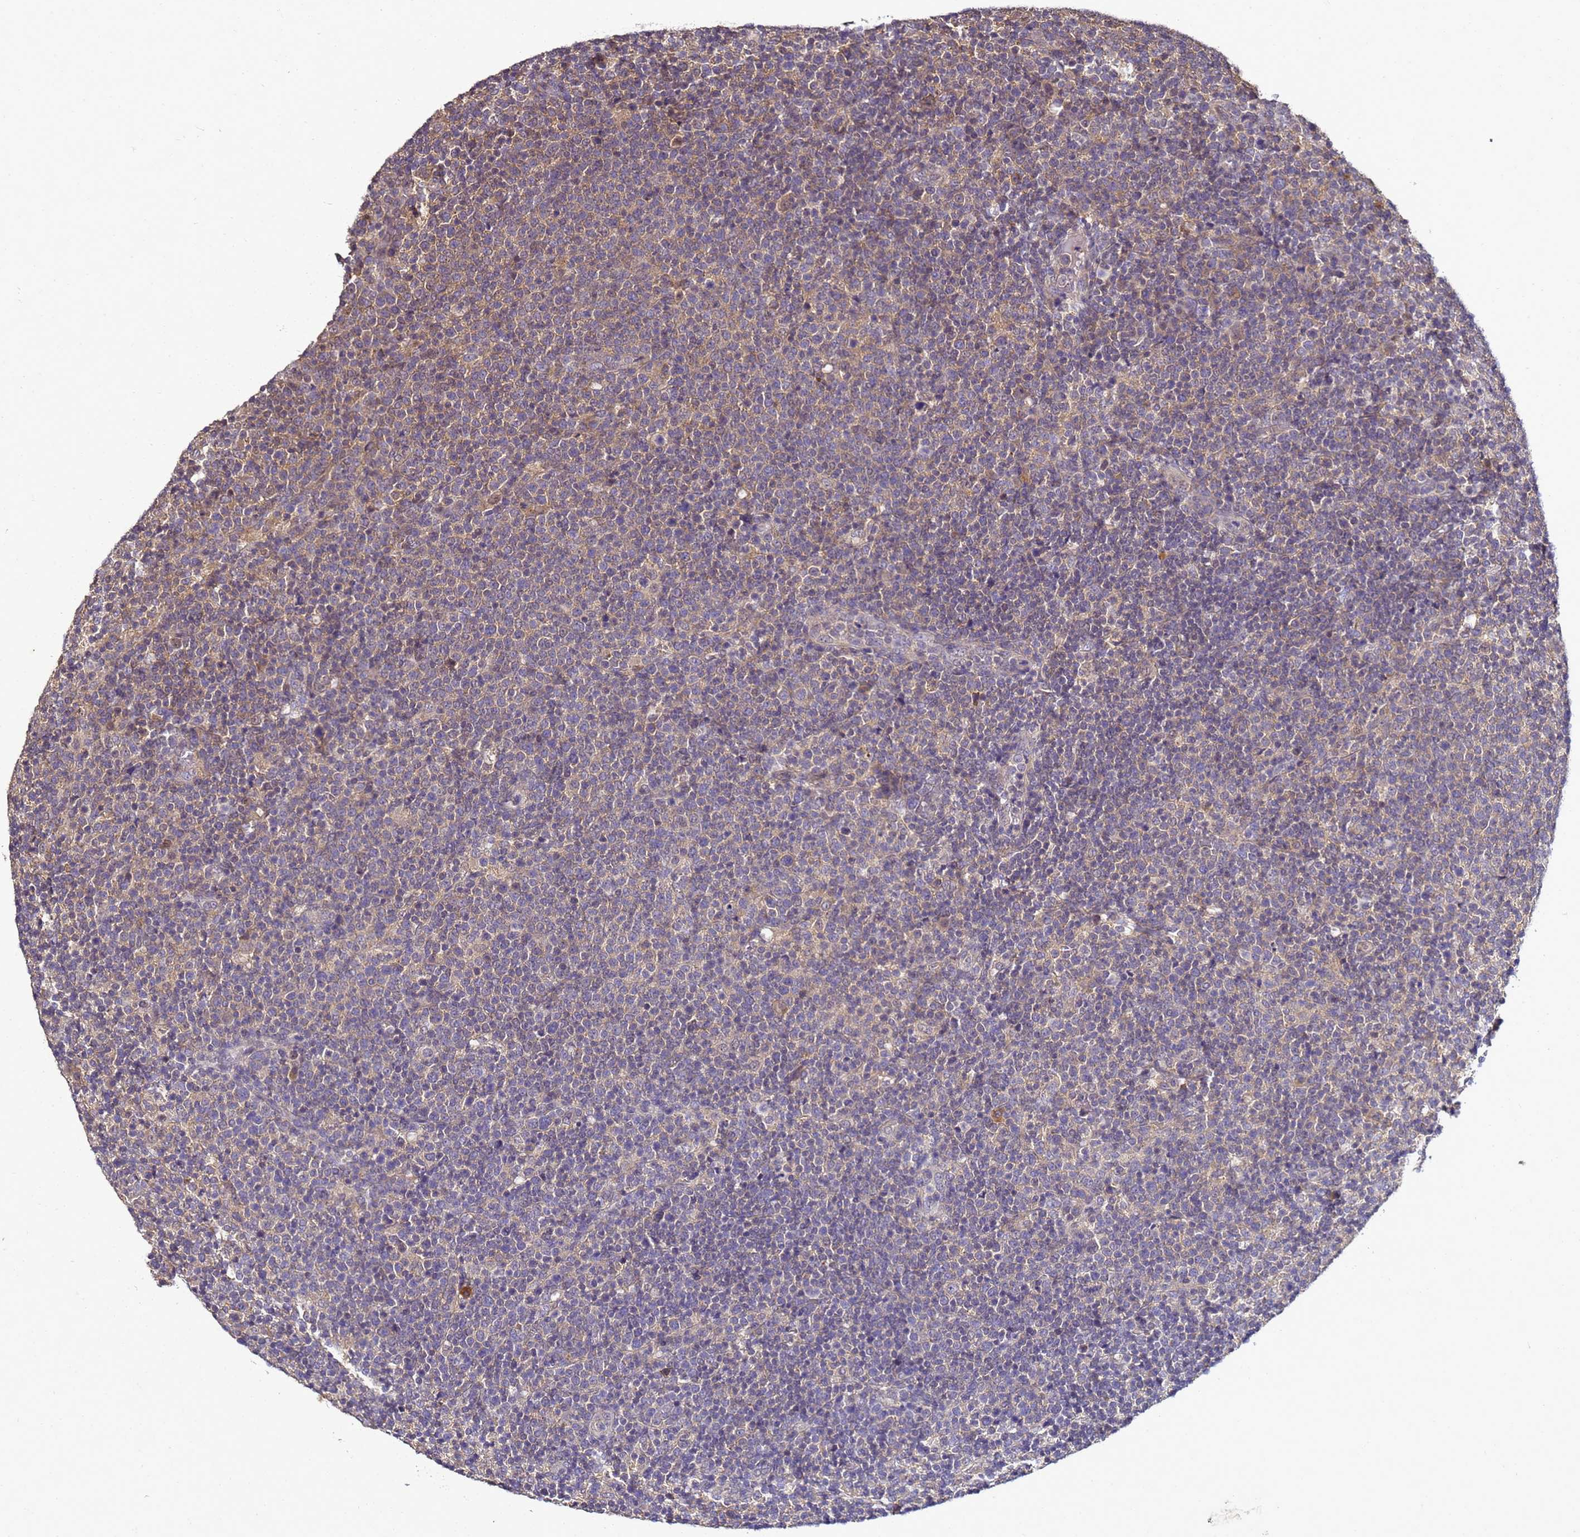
{"staining": {"intensity": "weak", "quantity": "<25%", "location": "cytoplasmic/membranous"}, "tissue": "lymphoma", "cell_type": "Tumor cells", "image_type": "cancer", "snomed": [{"axis": "morphology", "description": "Malignant lymphoma, non-Hodgkin's type, High grade"}, {"axis": "topography", "description": "Lymph node"}], "caption": "Micrograph shows no significant protein staining in tumor cells of lymphoma. (Stains: DAB immunohistochemistry (IHC) with hematoxylin counter stain, Microscopy: brightfield microscopy at high magnification).", "gene": "ANKRD17", "patient": {"sex": "male", "age": 61}}